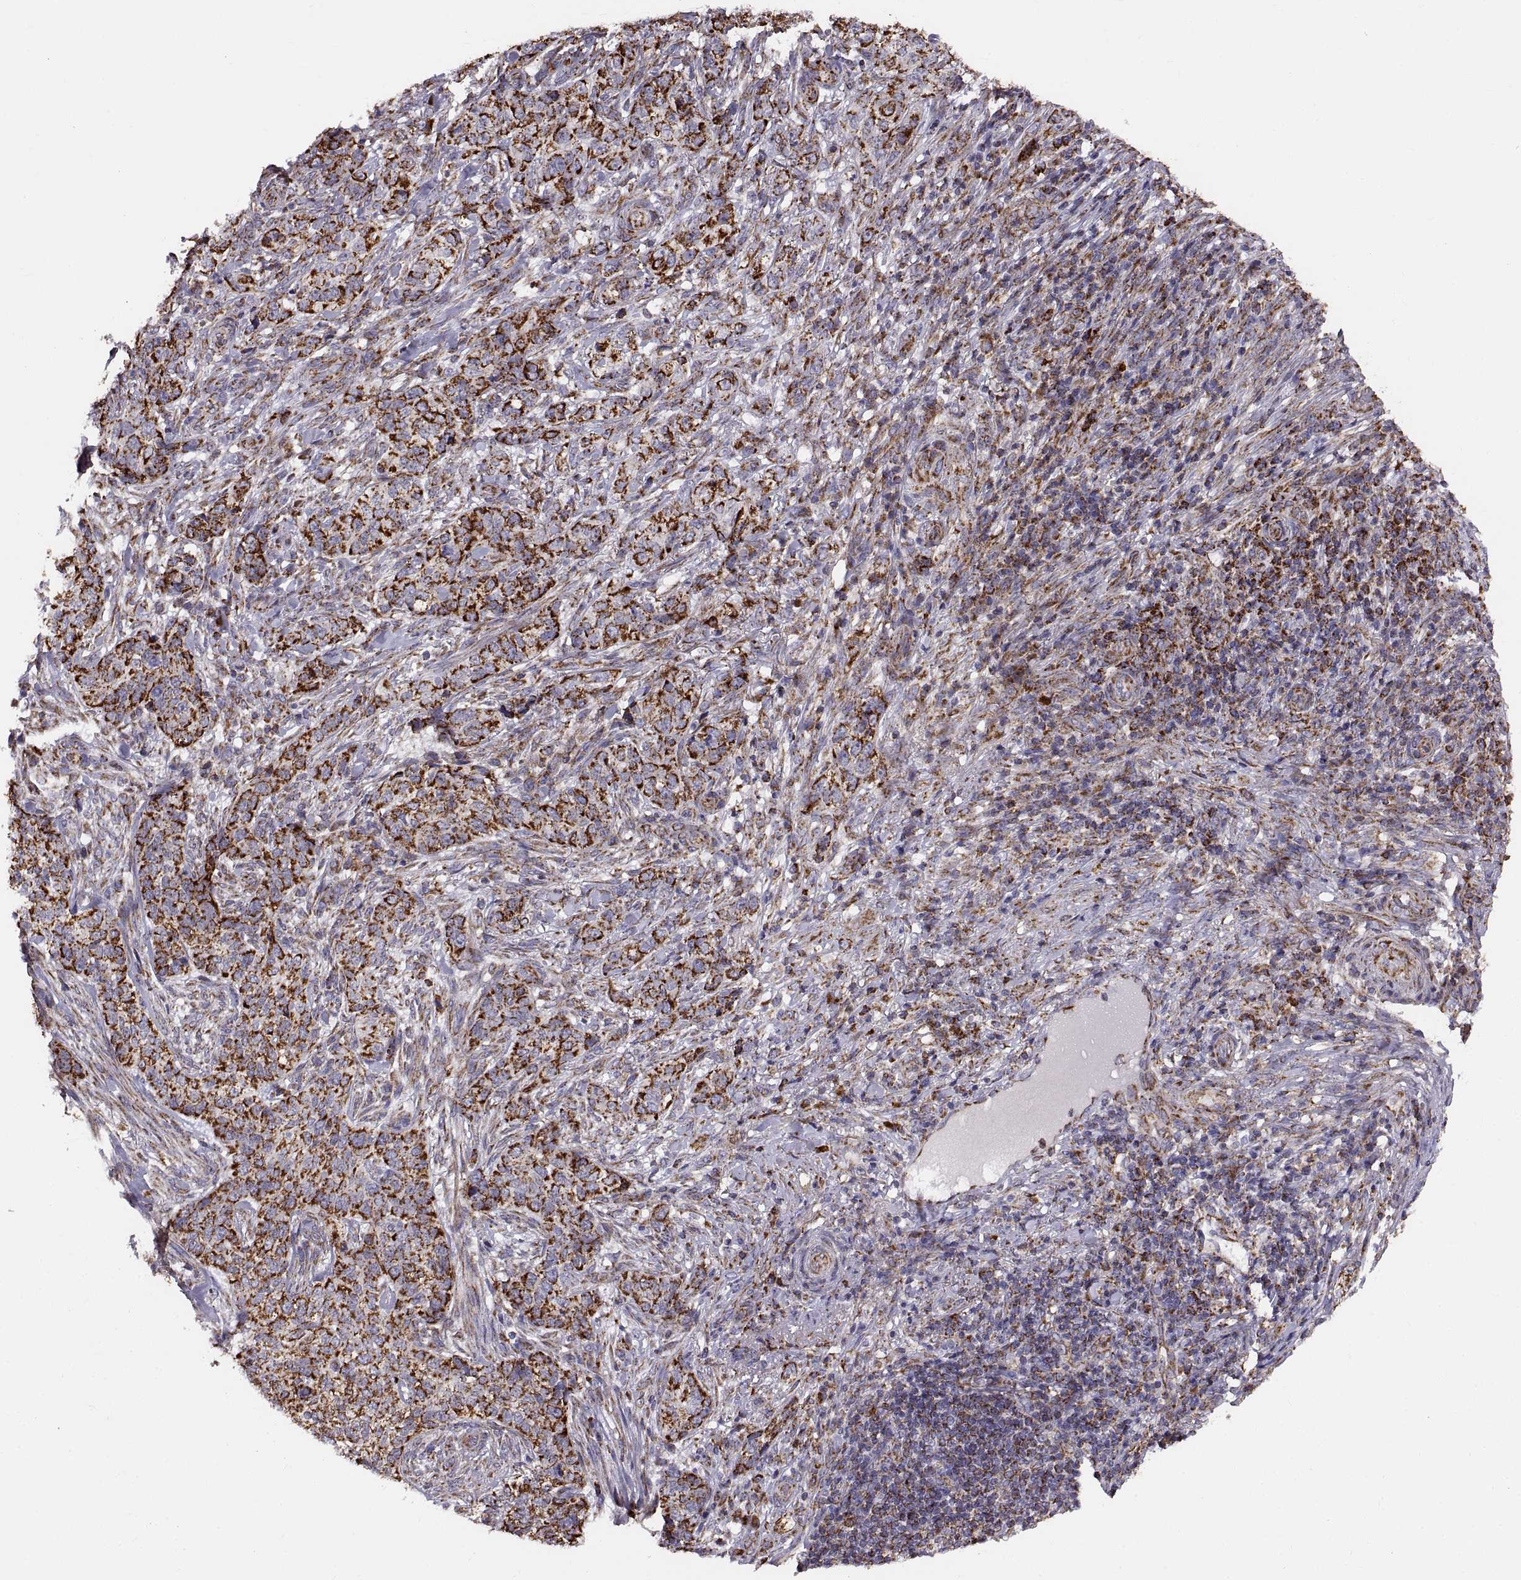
{"staining": {"intensity": "strong", "quantity": ">75%", "location": "cytoplasmic/membranous"}, "tissue": "skin cancer", "cell_type": "Tumor cells", "image_type": "cancer", "snomed": [{"axis": "morphology", "description": "Basal cell carcinoma"}, {"axis": "topography", "description": "Skin"}], "caption": "This histopathology image reveals immunohistochemistry (IHC) staining of human basal cell carcinoma (skin), with high strong cytoplasmic/membranous staining in about >75% of tumor cells.", "gene": "ARSD", "patient": {"sex": "female", "age": 69}}